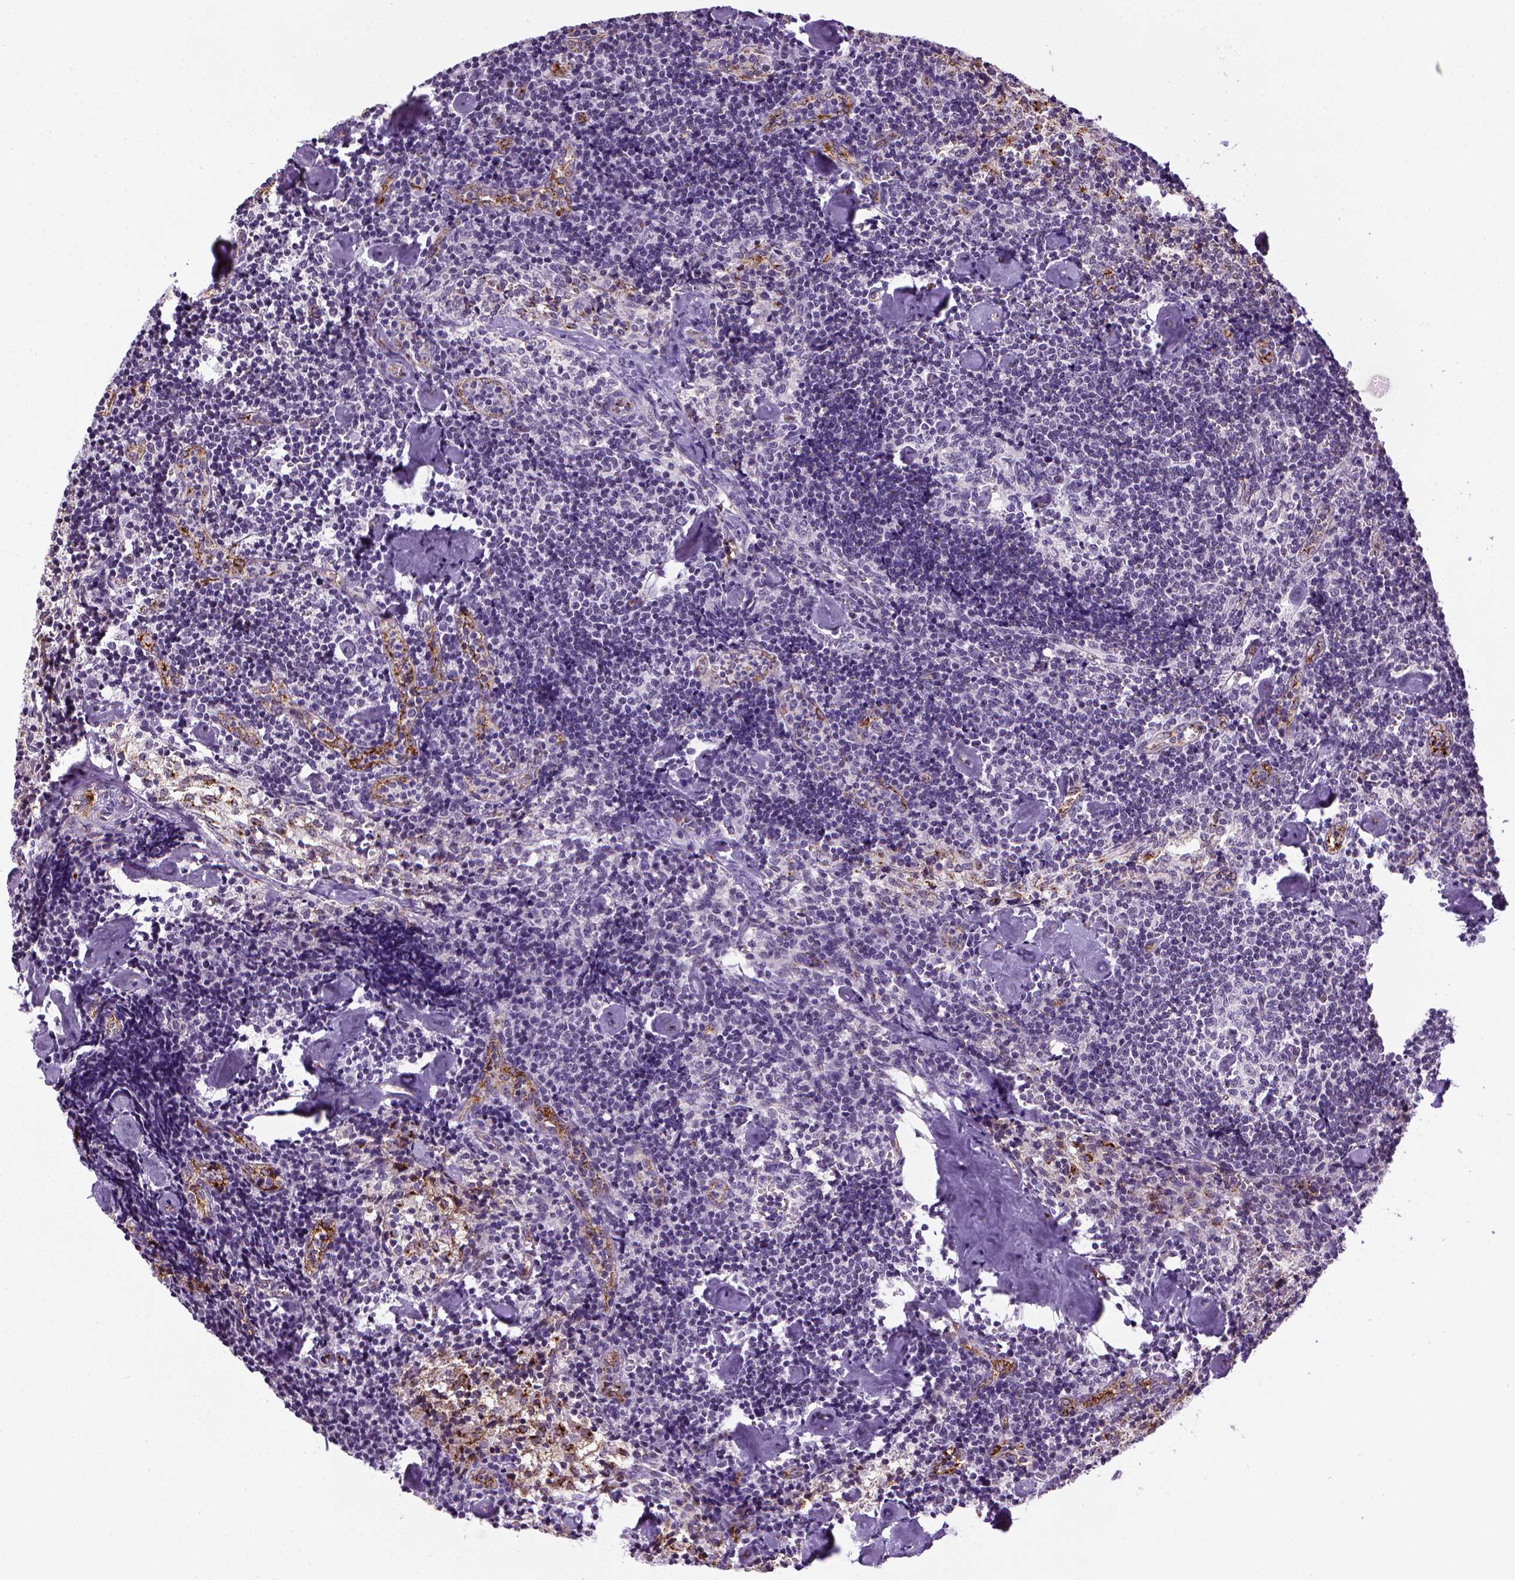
{"staining": {"intensity": "negative", "quantity": "none", "location": "none"}, "tissue": "lymph node", "cell_type": "Germinal center cells", "image_type": "normal", "snomed": [{"axis": "morphology", "description": "Normal tissue, NOS"}, {"axis": "topography", "description": "Lymph node"}], "caption": "This is a histopathology image of immunohistochemistry staining of benign lymph node, which shows no staining in germinal center cells.", "gene": "VWF", "patient": {"sex": "female", "age": 50}}